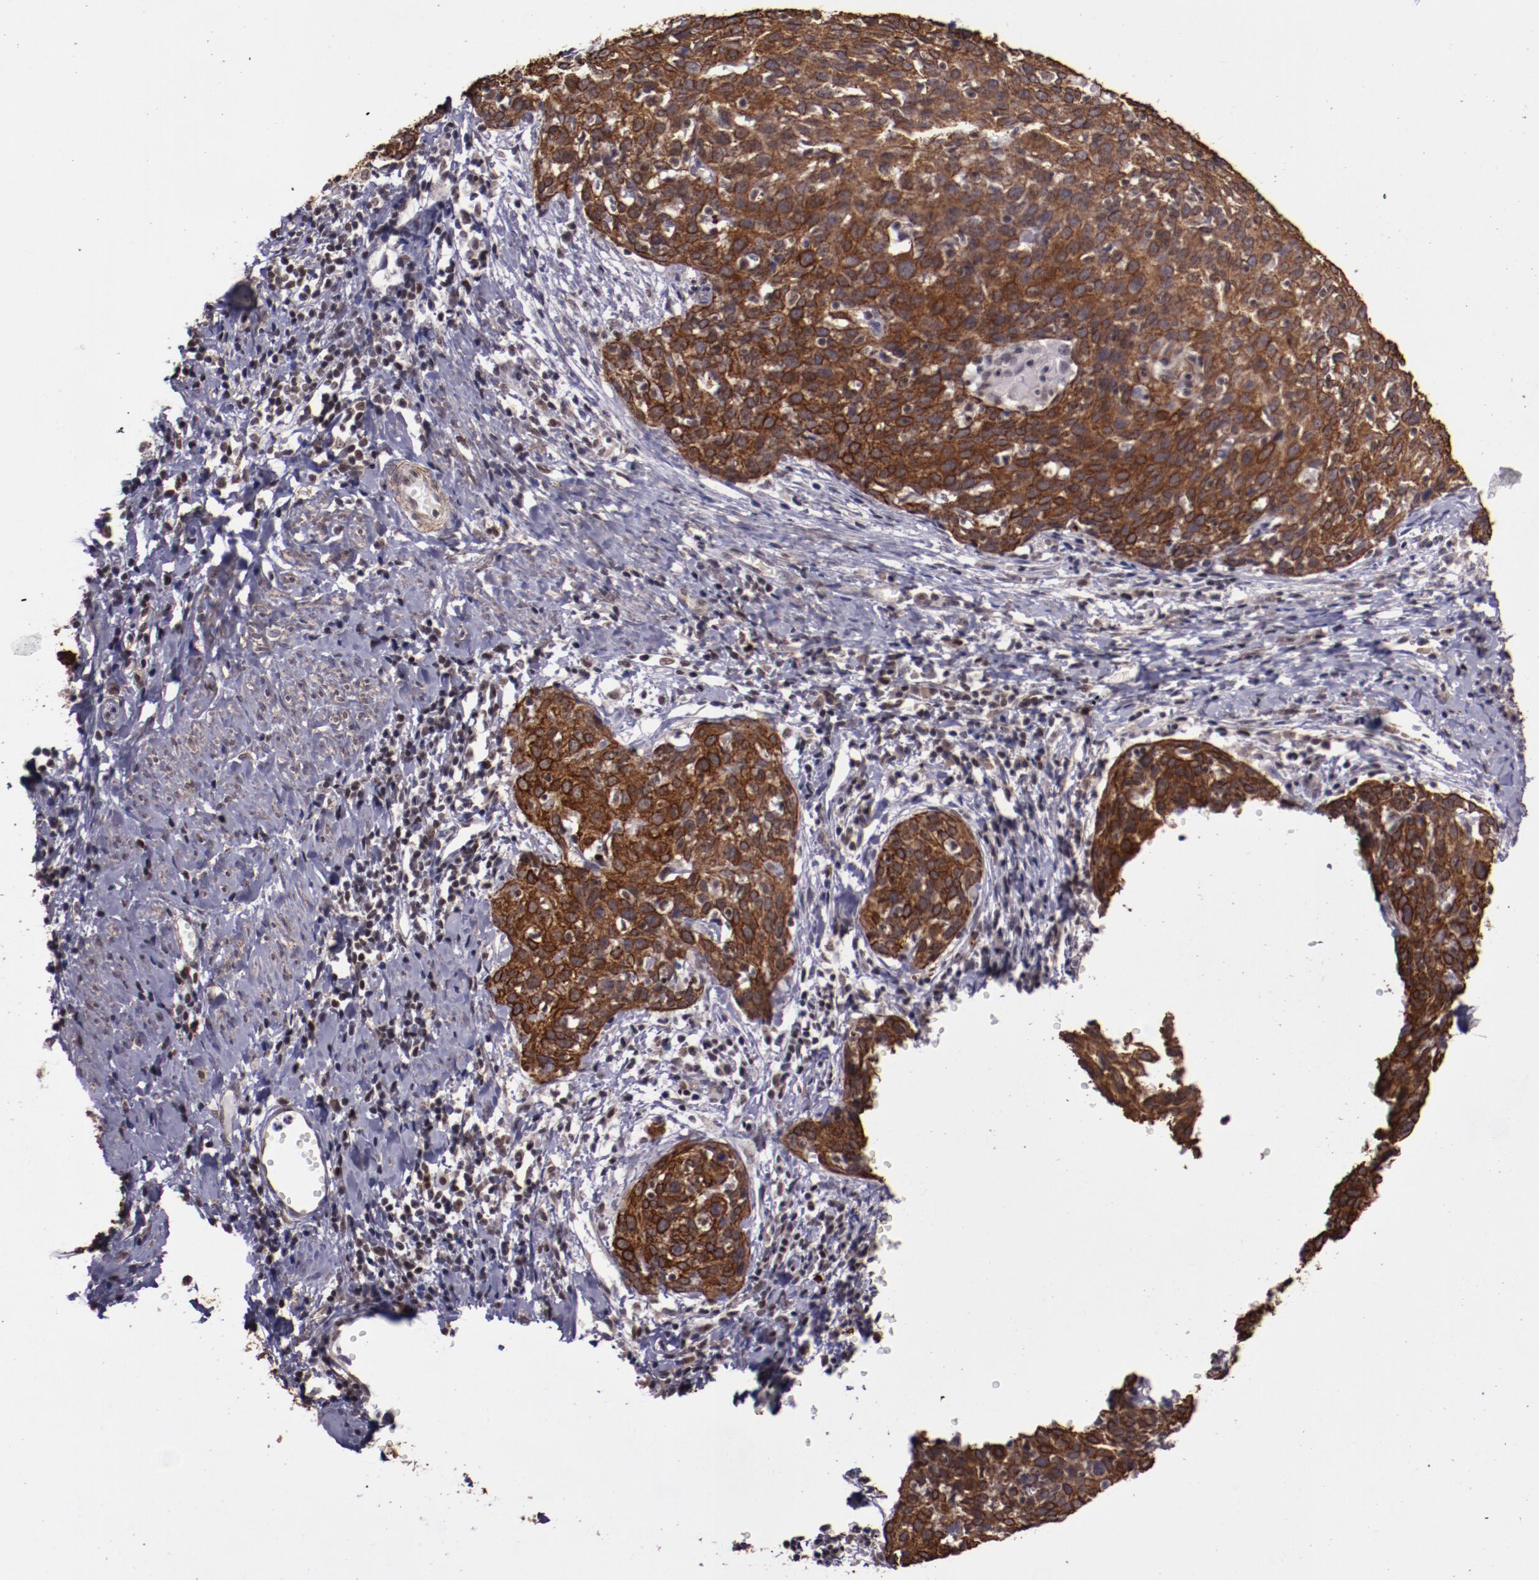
{"staining": {"intensity": "moderate", "quantity": ">75%", "location": "cytoplasmic/membranous"}, "tissue": "cervical cancer", "cell_type": "Tumor cells", "image_type": "cancer", "snomed": [{"axis": "morphology", "description": "Squamous cell carcinoma, NOS"}, {"axis": "topography", "description": "Cervix"}], "caption": "Protein staining of squamous cell carcinoma (cervical) tissue demonstrates moderate cytoplasmic/membranous positivity in approximately >75% of tumor cells. (Stains: DAB in brown, nuclei in blue, Microscopy: brightfield microscopy at high magnification).", "gene": "ELF1", "patient": {"sex": "female", "age": 38}}